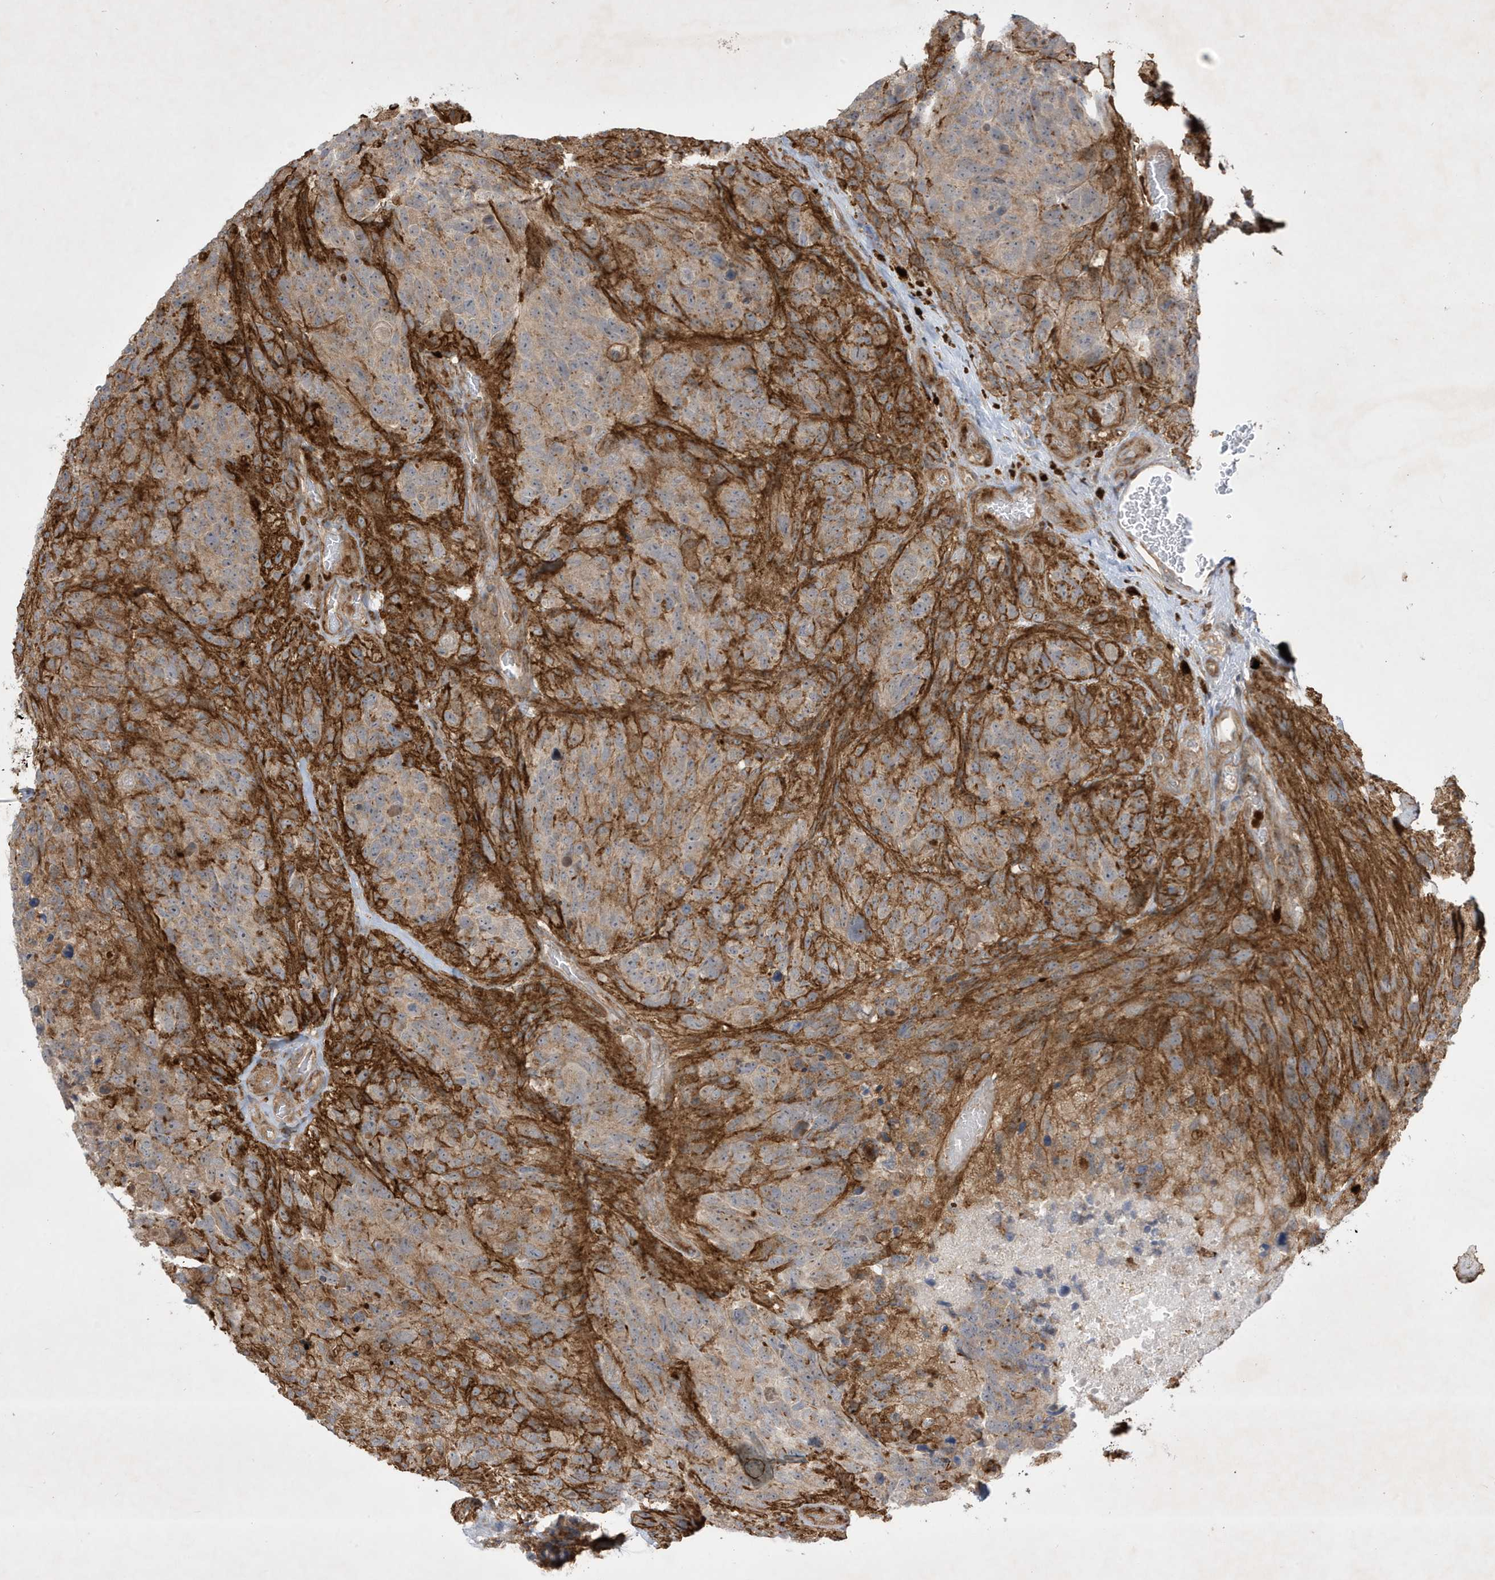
{"staining": {"intensity": "weak", "quantity": "<25%", "location": "cytoplasmic/membranous"}, "tissue": "glioma", "cell_type": "Tumor cells", "image_type": "cancer", "snomed": [{"axis": "morphology", "description": "Glioma, malignant, High grade"}, {"axis": "topography", "description": "Brain"}], "caption": "Immunohistochemistry of human malignant high-grade glioma reveals no expression in tumor cells.", "gene": "IFT57", "patient": {"sex": "male", "age": 69}}